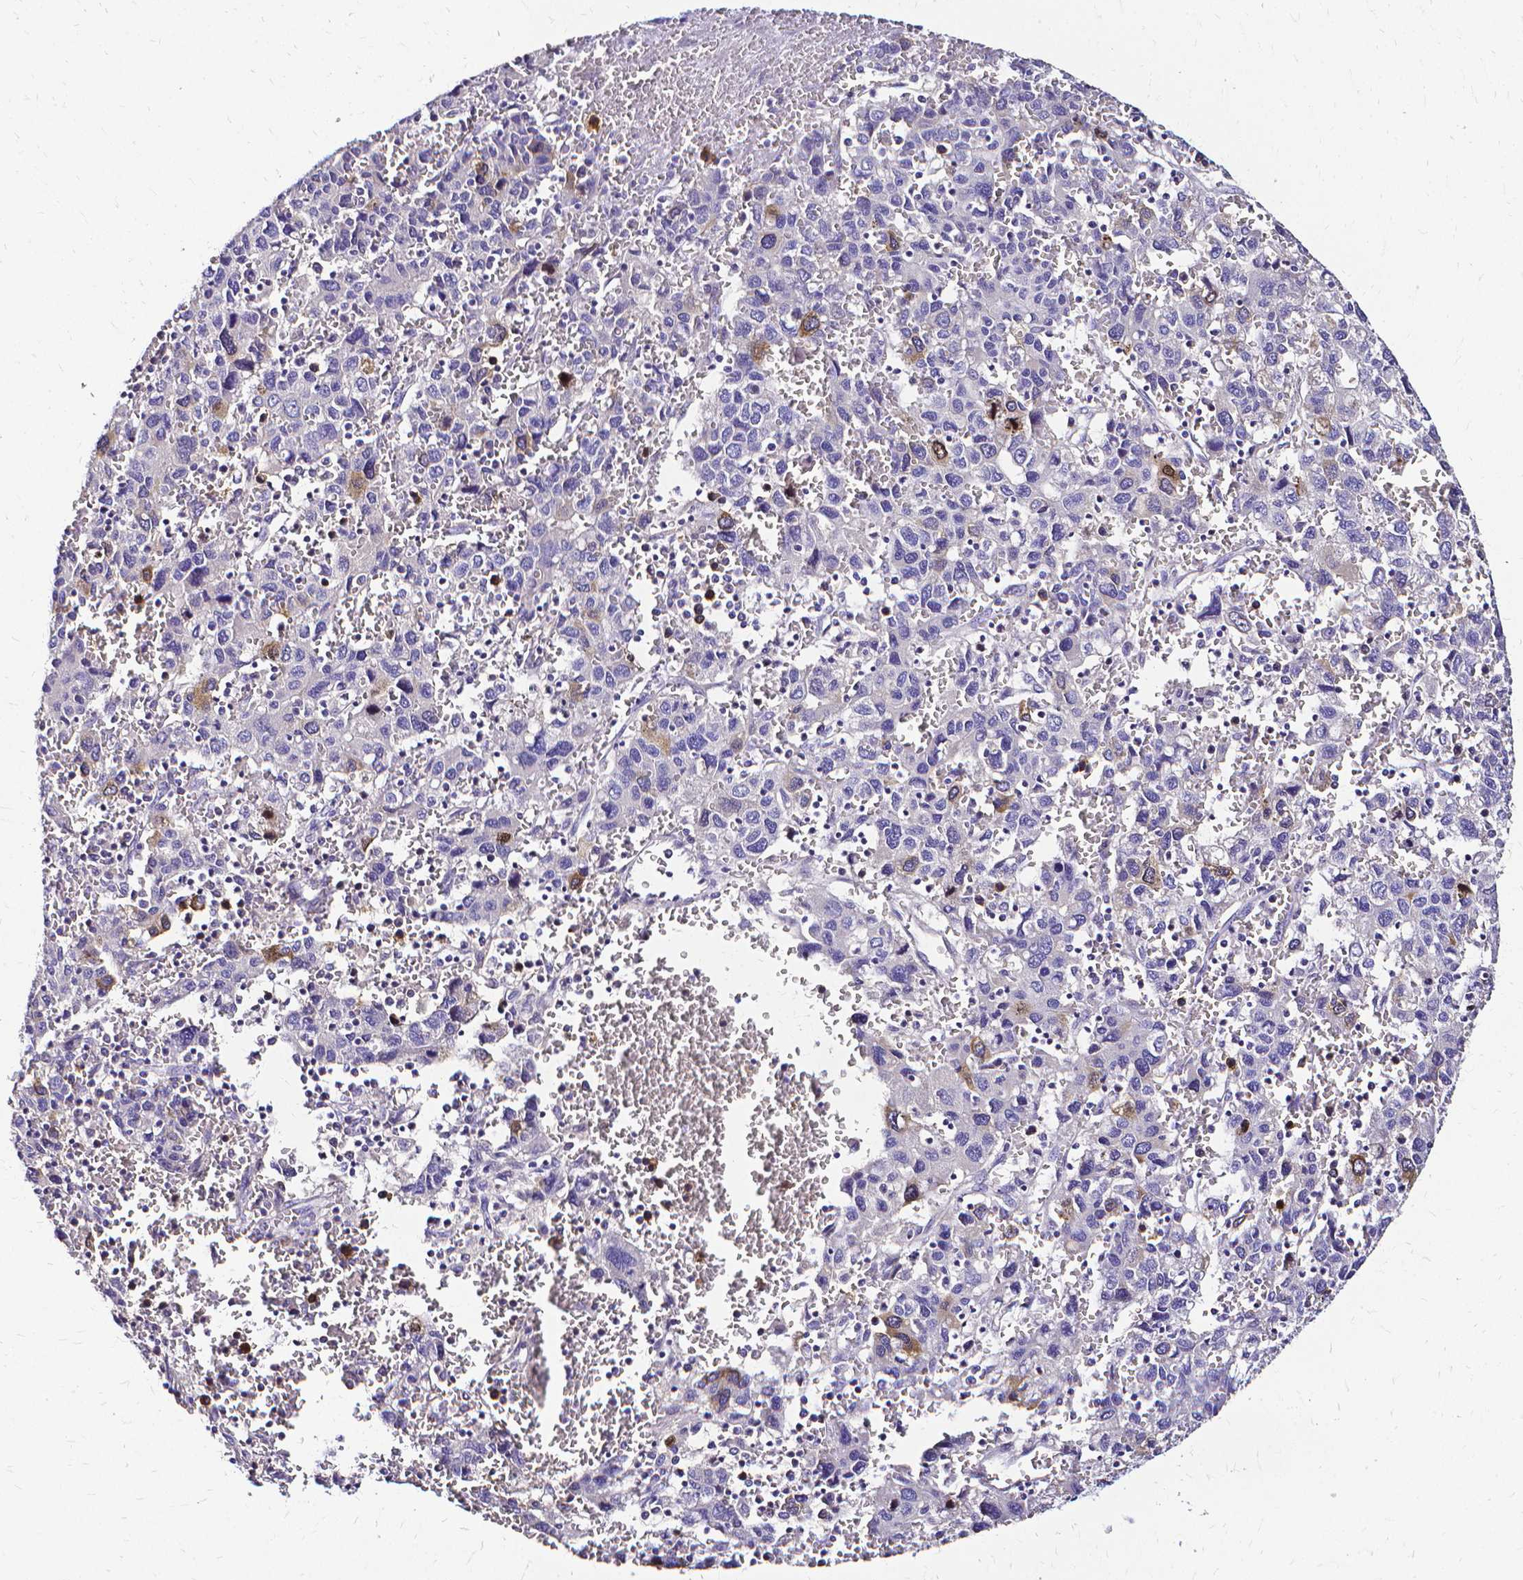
{"staining": {"intensity": "weak", "quantity": "<25%", "location": "cytoplasmic/membranous"}, "tissue": "liver cancer", "cell_type": "Tumor cells", "image_type": "cancer", "snomed": [{"axis": "morphology", "description": "Carcinoma, Hepatocellular, NOS"}, {"axis": "topography", "description": "Liver"}], "caption": "The micrograph displays no staining of tumor cells in hepatocellular carcinoma (liver). Brightfield microscopy of IHC stained with DAB (3,3'-diaminobenzidine) (brown) and hematoxylin (blue), captured at high magnification.", "gene": "CCNB1", "patient": {"sex": "male", "age": 69}}